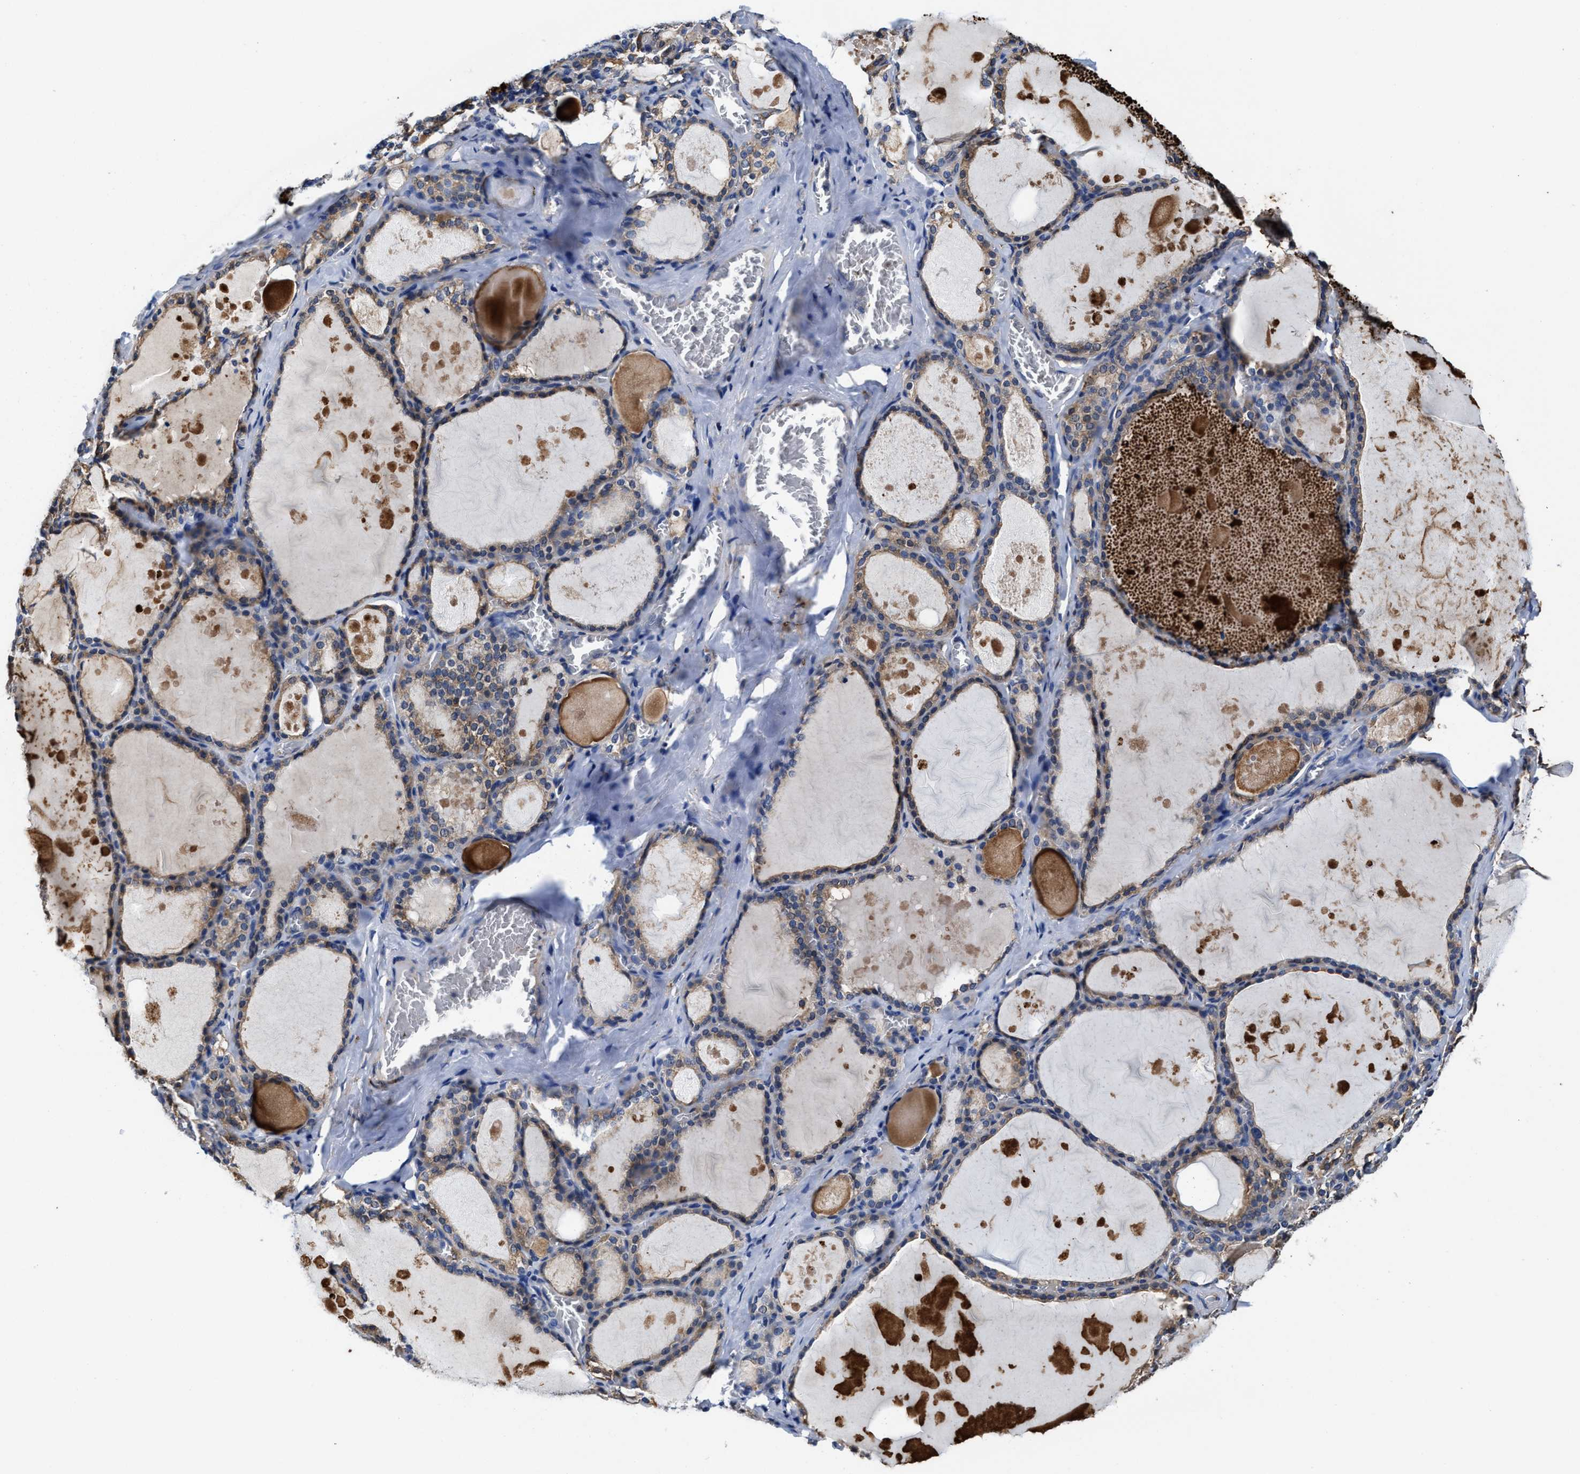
{"staining": {"intensity": "moderate", "quantity": "25%-75%", "location": "cytoplasmic/membranous"}, "tissue": "thyroid gland", "cell_type": "Glandular cells", "image_type": "normal", "snomed": [{"axis": "morphology", "description": "Normal tissue, NOS"}, {"axis": "topography", "description": "Thyroid gland"}], "caption": "Approximately 25%-75% of glandular cells in normal thyroid gland show moderate cytoplasmic/membranous protein positivity as visualized by brown immunohistochemical staining.", "gene": "TMEM30A", "patient": {"sex": "male", "age": 56}}